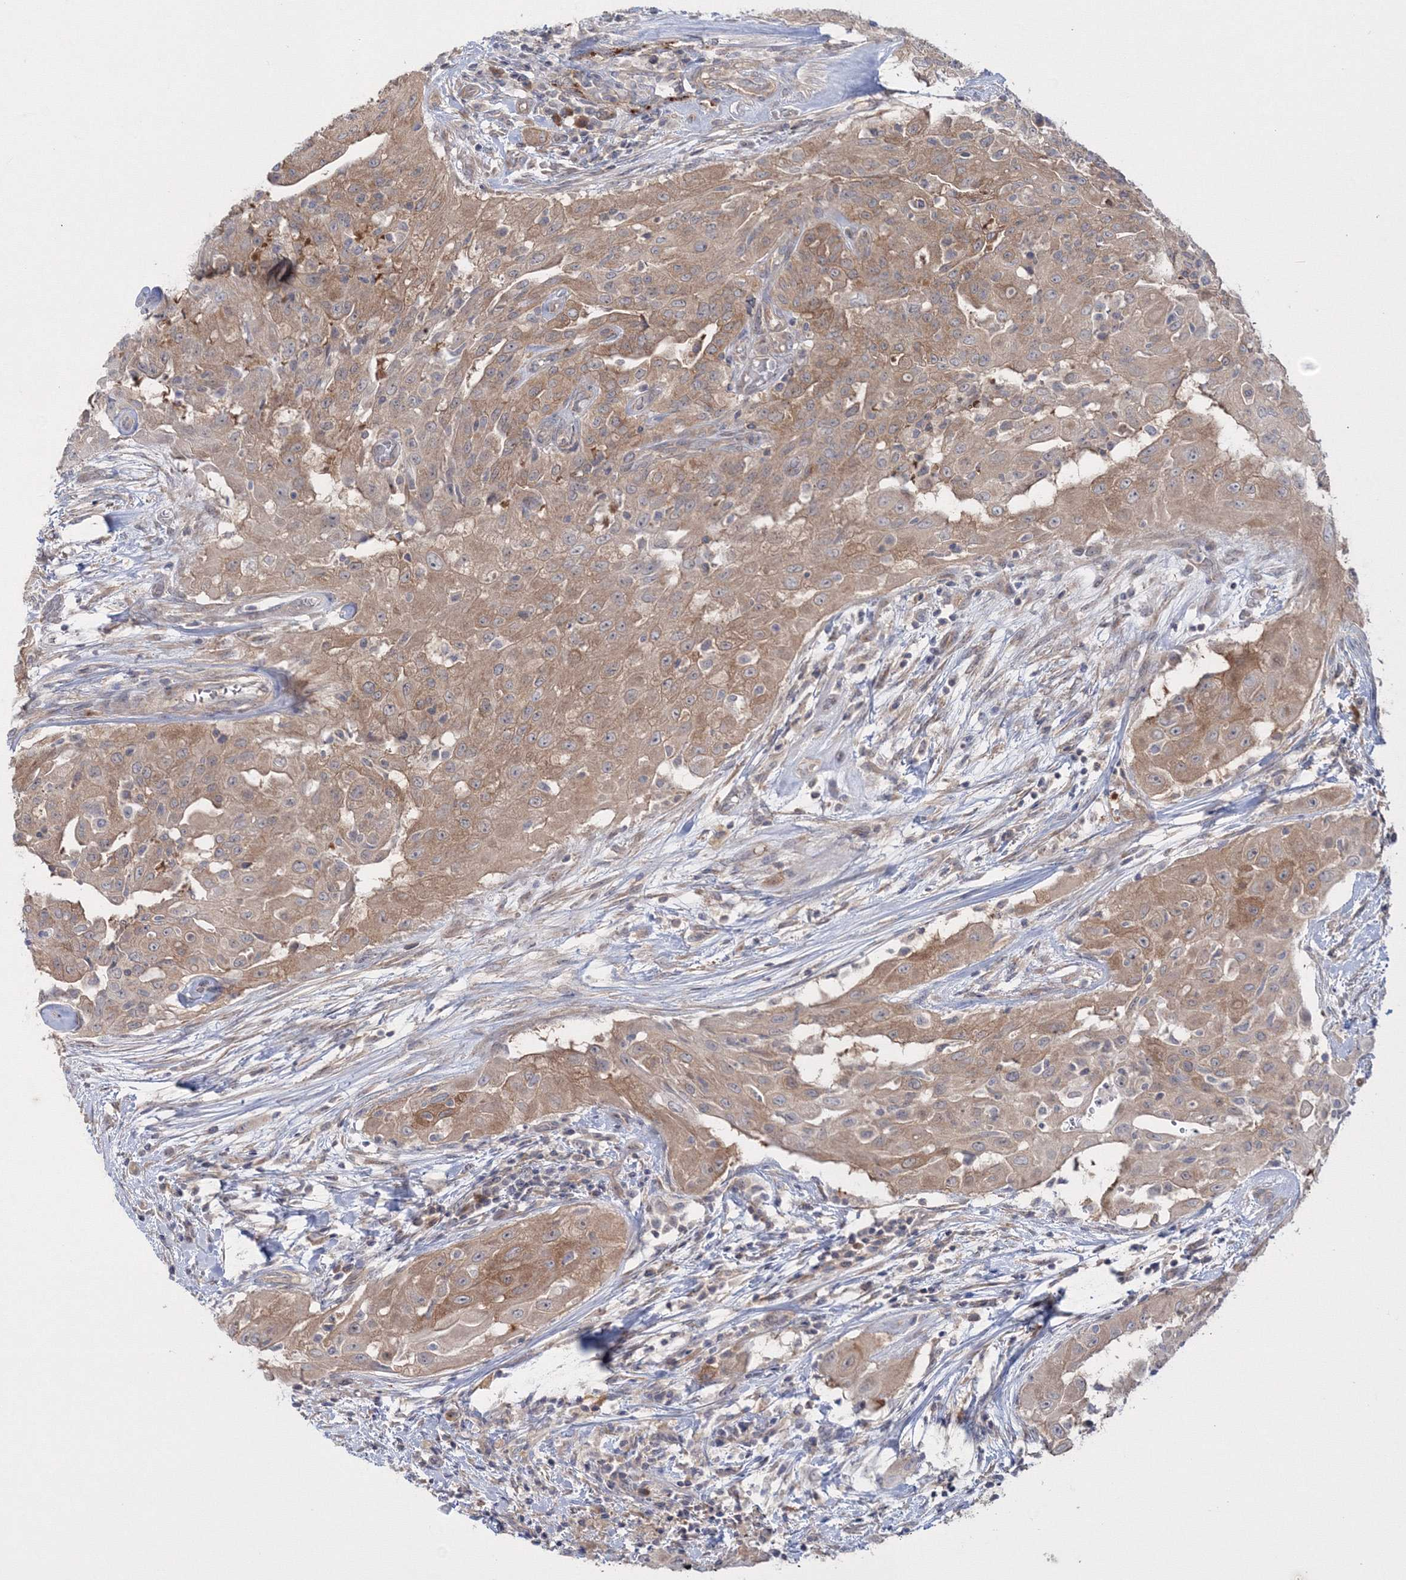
{"staining": {"intensity": "moderate", "quantity": ">75%", "location": "cytoplasmic/membranous"}, "tissue": "thyroid cancer", "cell_type": "Tumor cells", "image_type": "cancer", "snomed": [{"axis": "morphology", "description": "Papillary adenocarcinoma, NOS"}, {"axis": "topography", "description": "Thyroid gland"}], "caption": "Immunohistochemical staining of thyroid papillary adenocarcinoma exhibits medium levels of moderate cytoplasmic/membranous positivity in about >75% of tumor cells.", "gene": "IPMK", "patient": {"sex": "female", "age": 59}}